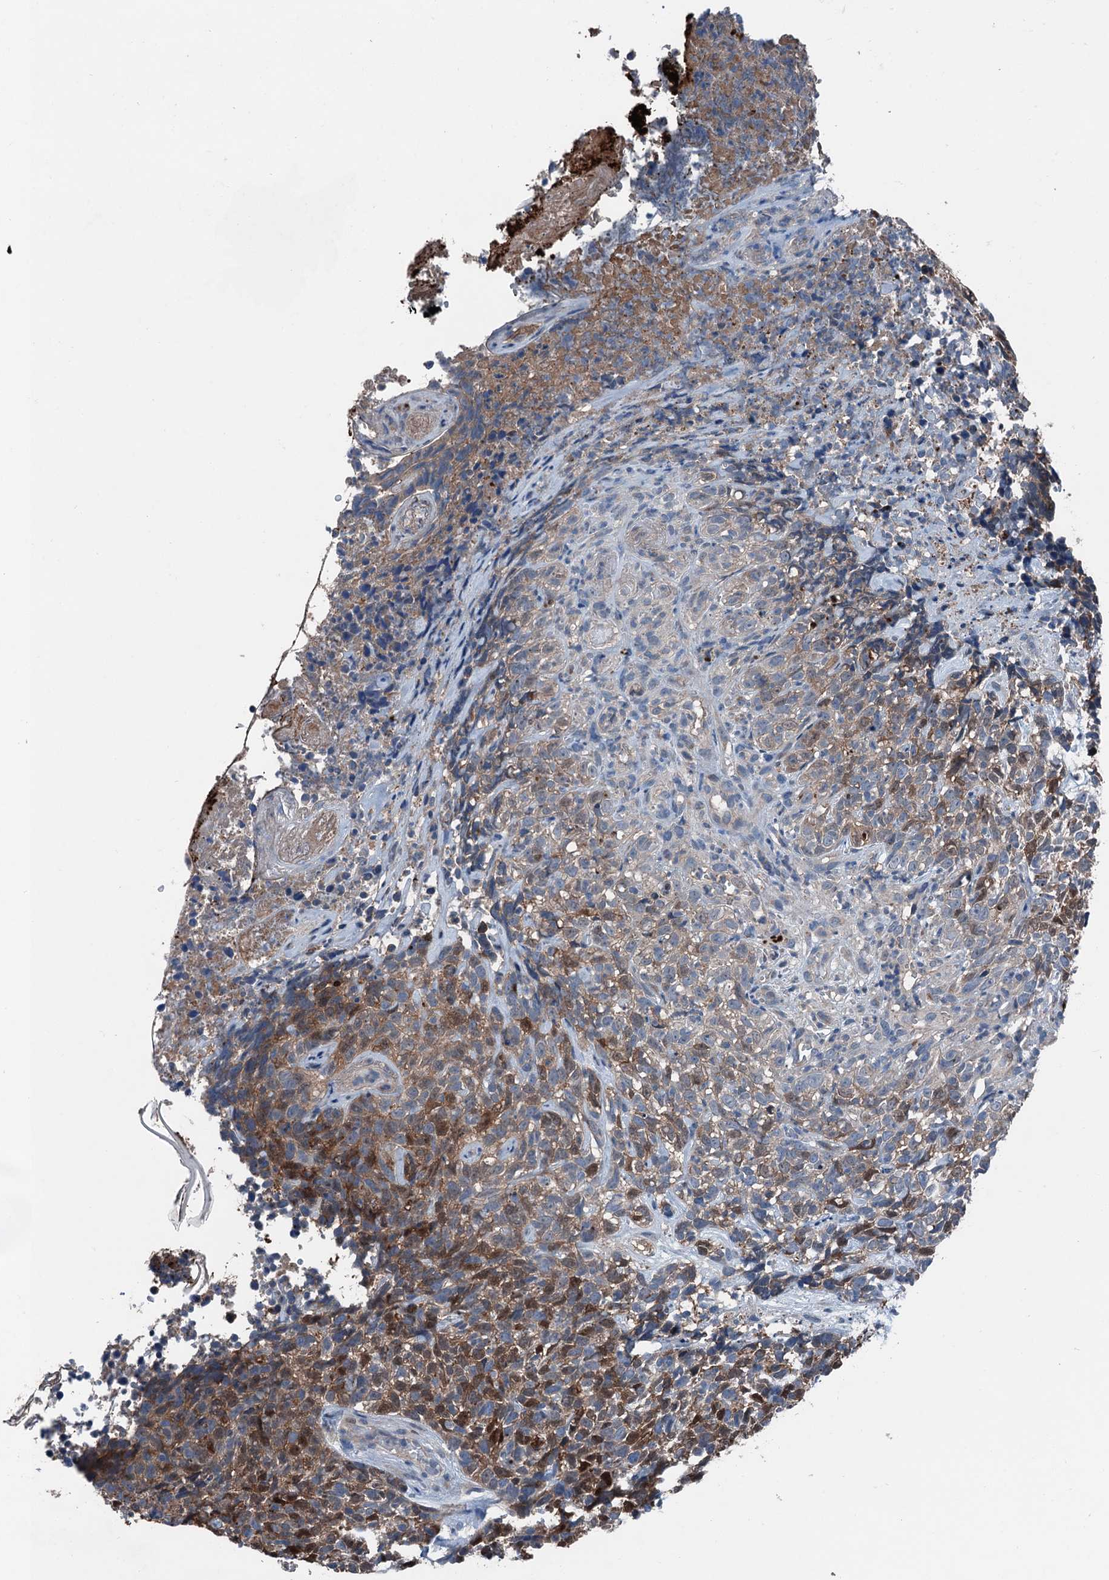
{"staining": {"intensity": "strong", "quantity": "25%-75%", "location": "cytoplasmic/membranous,nuclear"}, "tissue": "skin cancer", "cell_type": "Tumor cells", "image_type": "cancer", "snomed": [{"axis": "morphology", "description": "Basal cell carcinoma"}, {"axis": "topography", "description": "Skin"}], "caption": "Human skin cancer stained with a brown dye demonstrates strong cytoplasmic/membranous and nuclear positive positivity in approximately 25%-75% of tumor cells.", "gene": "SLC2A10", "patient": {"sex": "female", "age": 84}}